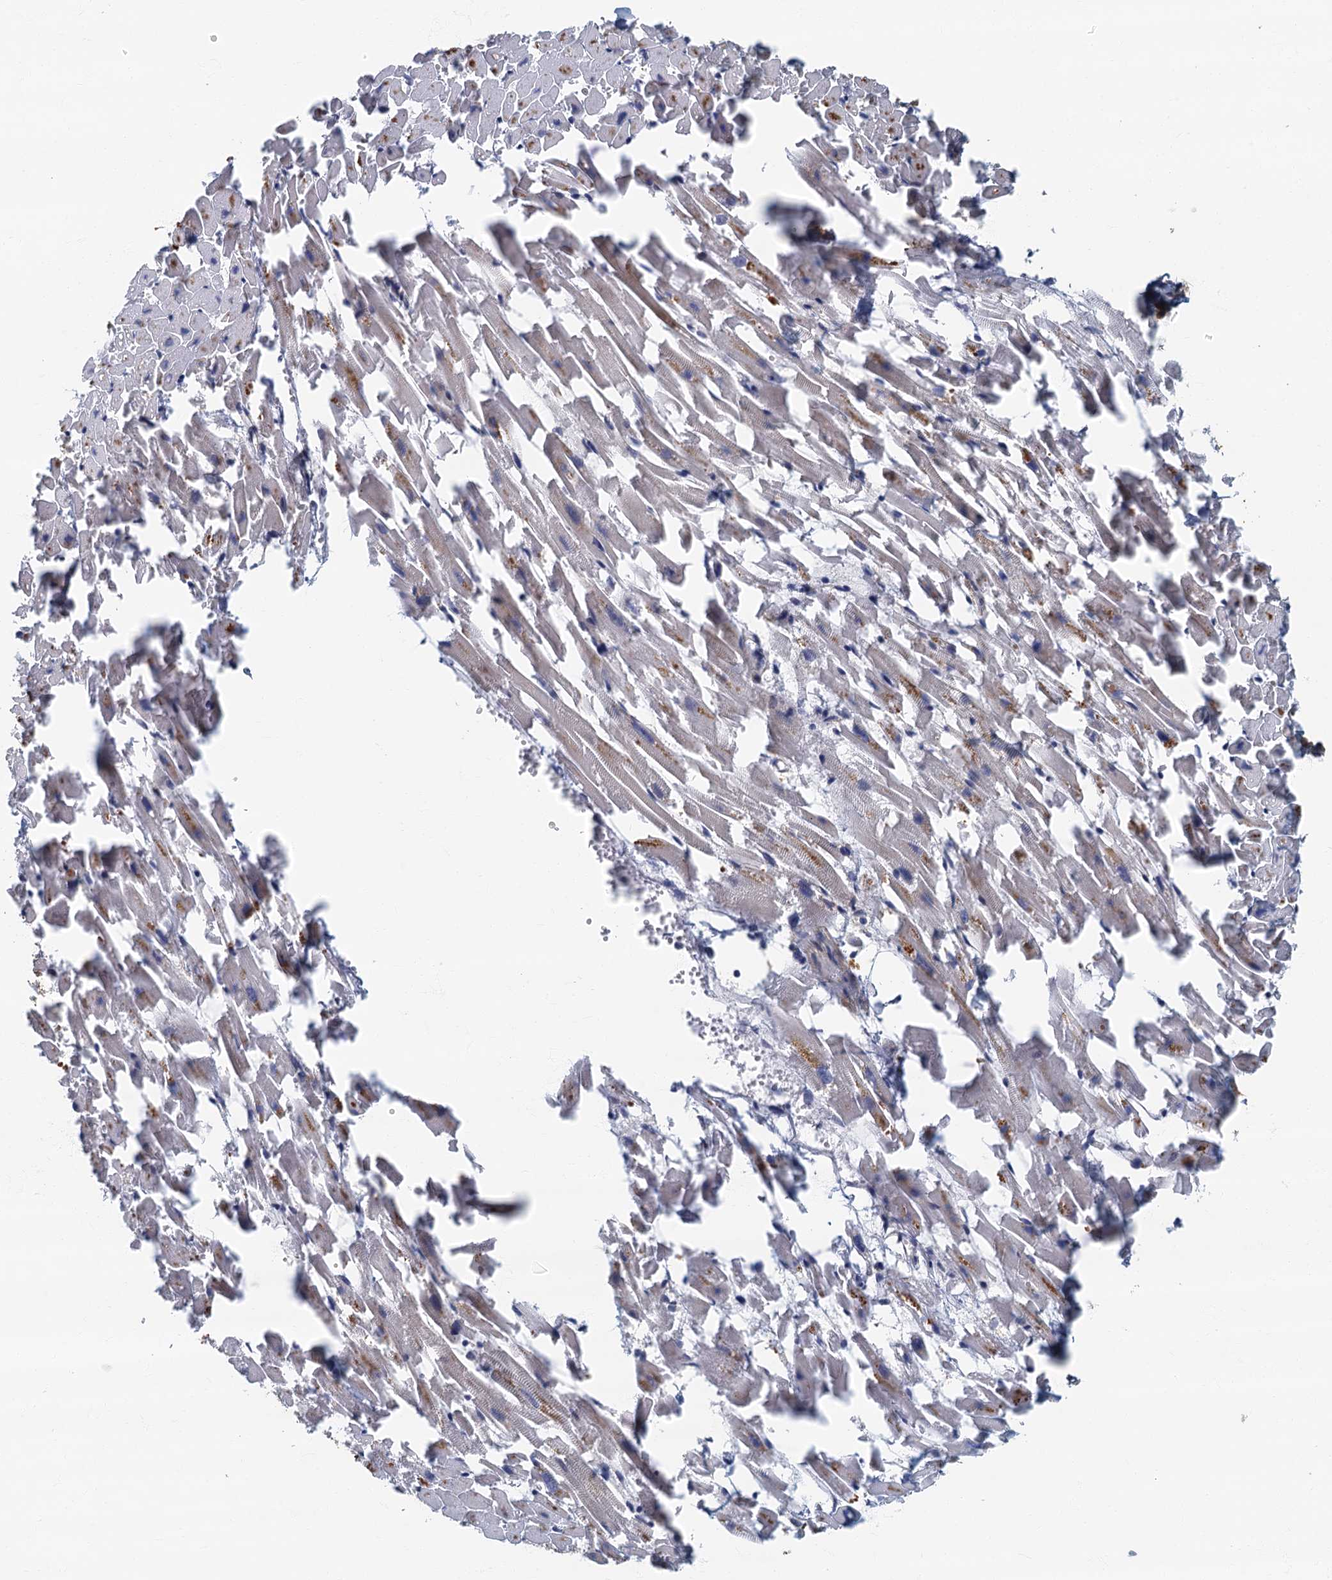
{"staining": {"intensity": "strong", "quantity": "<25%", "location": "cytoplasmic/membranous"}, "tissue": "heart muscle", "cell_type": "Cardiomyocytes", "image_type": "normal", "snomed": [{"axis": "morphology", "description": "Normal tissue, NOS"}, {"axis": "topography", "description": "Heart"}], "caption": "An IHC photomicrograph of normal tissue is shown. Protein staining in brown labels strong cytoplasmic/membranous positivity in heart muscle within cardiomyocytes. Nuclei are stained in blue.", "gene": "CKAP2L", "patient": {"sex": "female", "age": 64}}